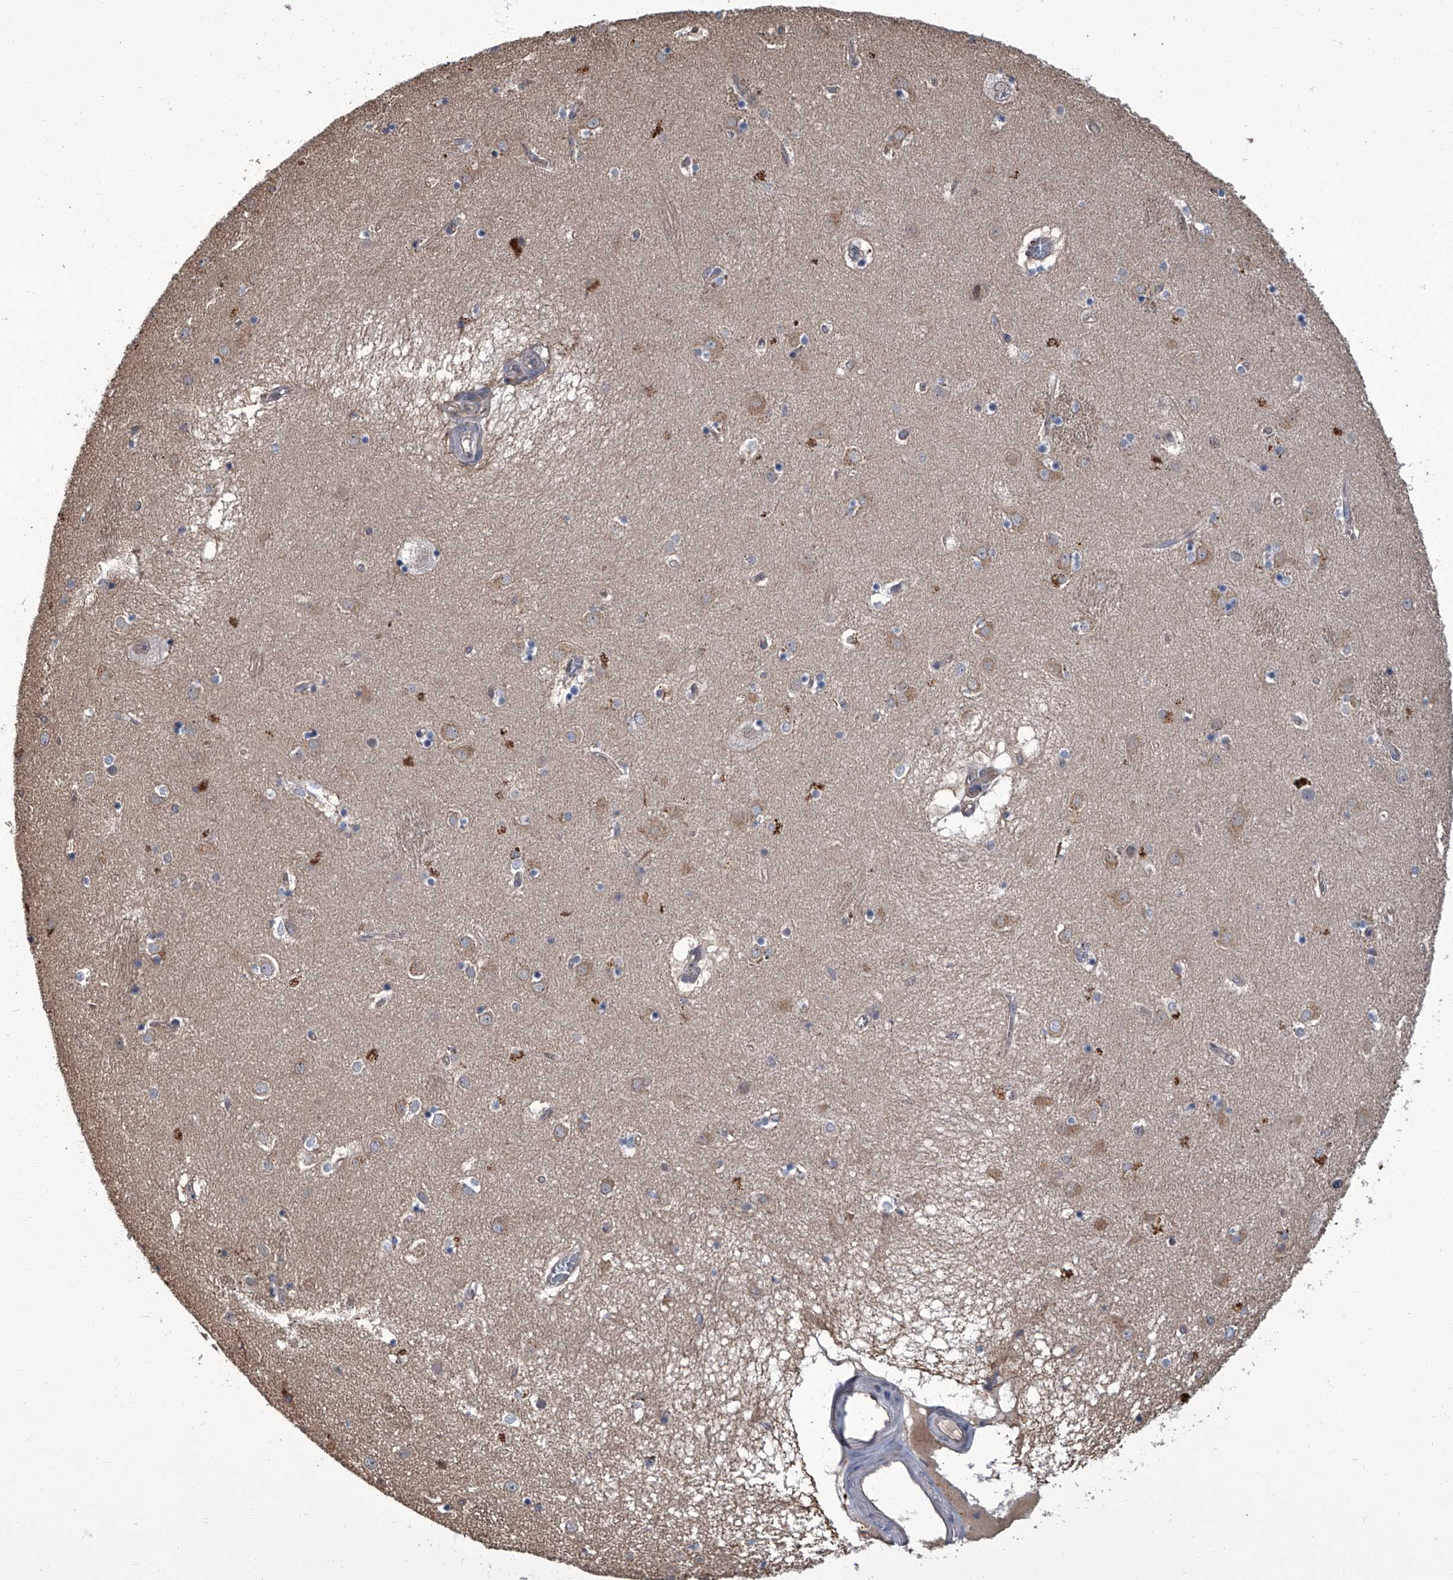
{"staining": {"intensity": "negative", "quantity": "none", "location": "none"}, "tissue": "caudate", "cell_type": "Glial cells", "image_type": "normal", "snomed": [{"axis": "morphology", "description": "Normal tissue, NOS"}, {"axis": "topography", "description": "Lateral ventricle wall"}], "caption": "The histopathology image displays no staining of glial cells in unremarkable caudate. The staining was performed using DAB to visualize the protein expression in brown, while the nuclei were stained in blue with hematoxylin (Magnification: 20x).", "gene": "SIRT4", "patient": {"sex": "male", "age": 70}}